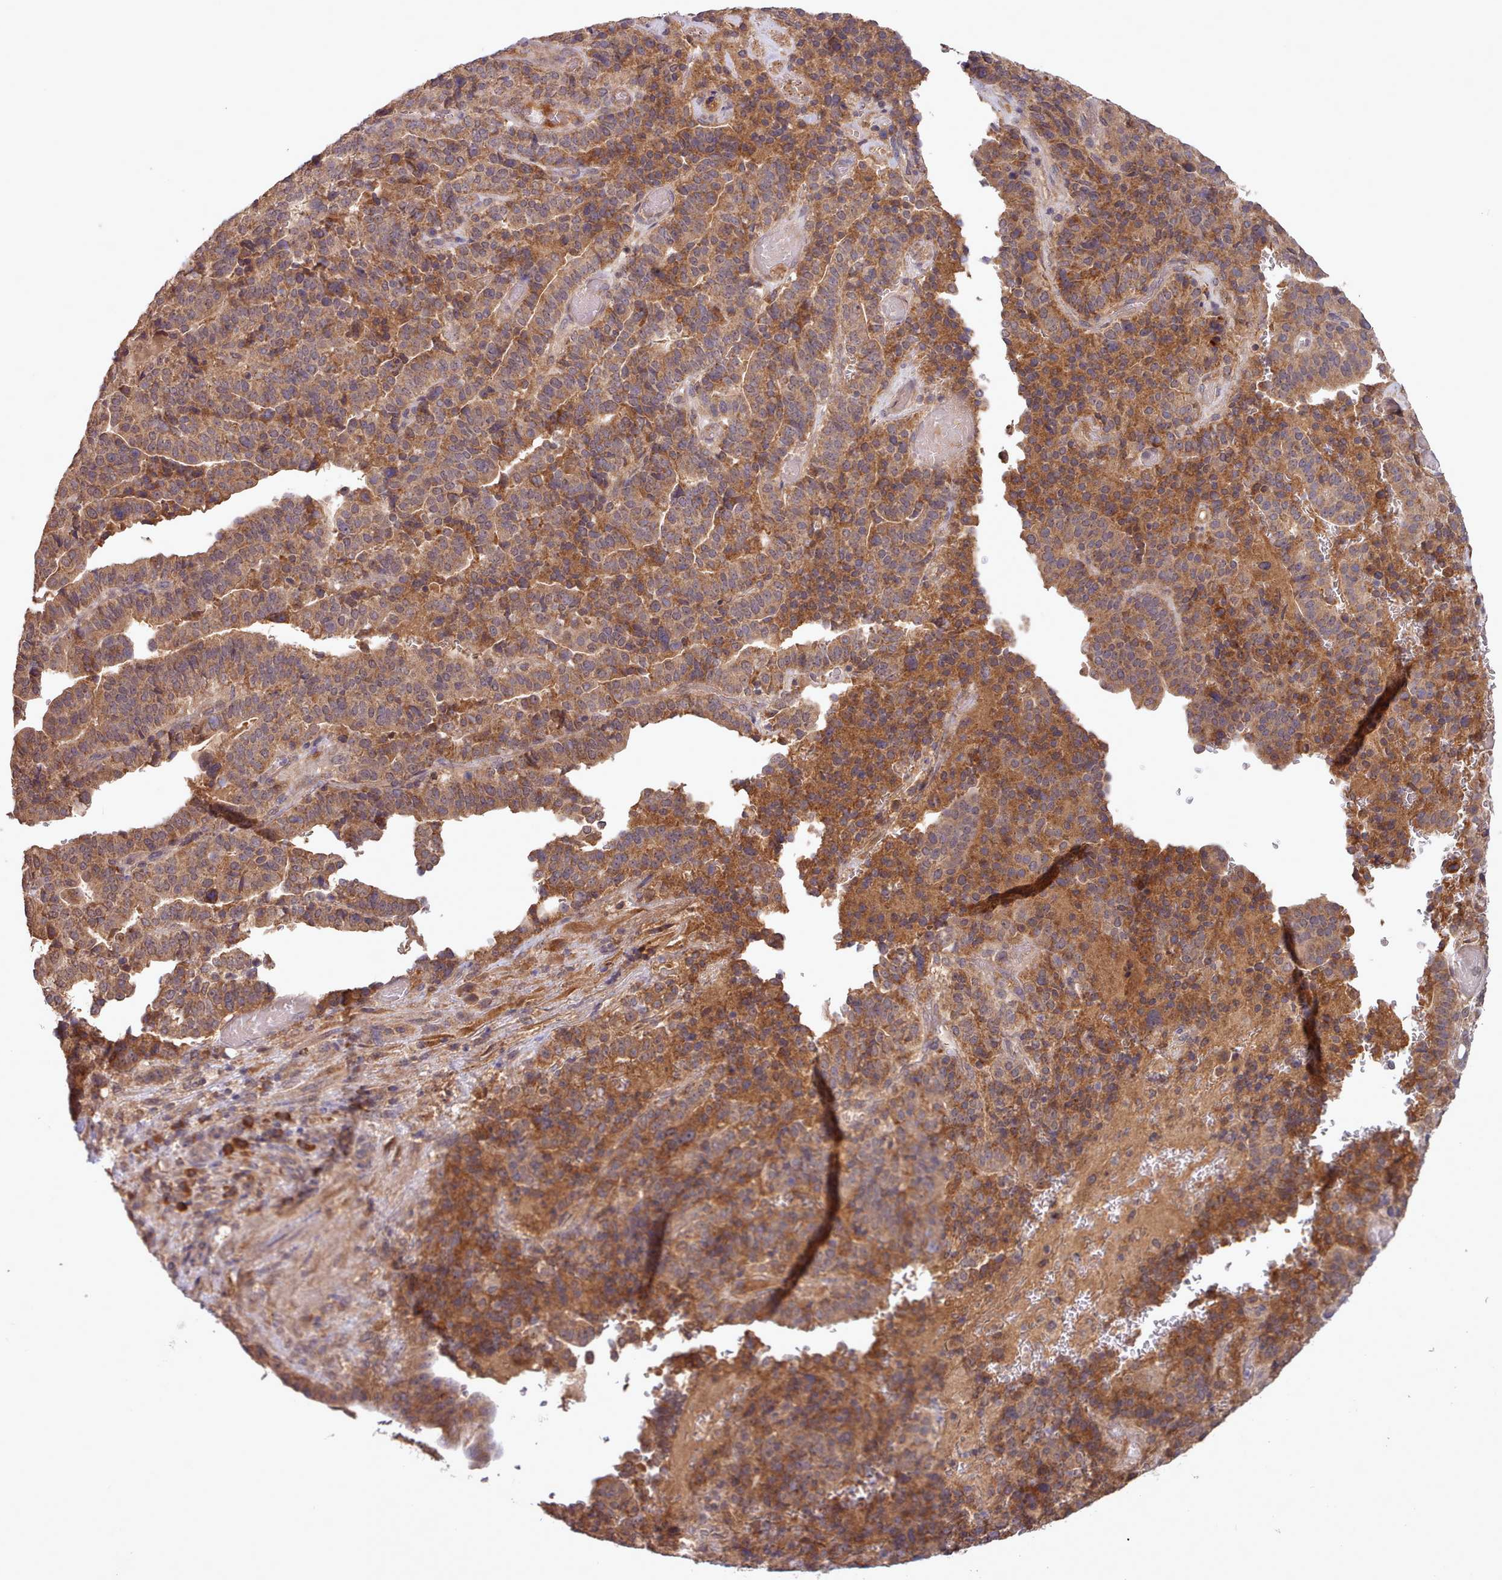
{"staining": {"intensity": "moderate", "quantity": ">75%", "location": "cytoplasmic/membranous"}, "tissue": "stomach cancer", "cell_type": "Tumor cells", "image_type": "cancer", "snomed": [{"axis": "morphology", "description": "Adenocarcinoma, NOS"}, {"axis": "topography", "description": "Stomach"}], "caption": "A photomicrograph showing moderate cytoplasmic/membranous positivity in approximately >75% of tumor cells in adenocarcinoma (stomach), as visualized by brown immunohistochemical staining.", "gene": "PIP4P1", "patient": {"sex": "male", "age": 48}}